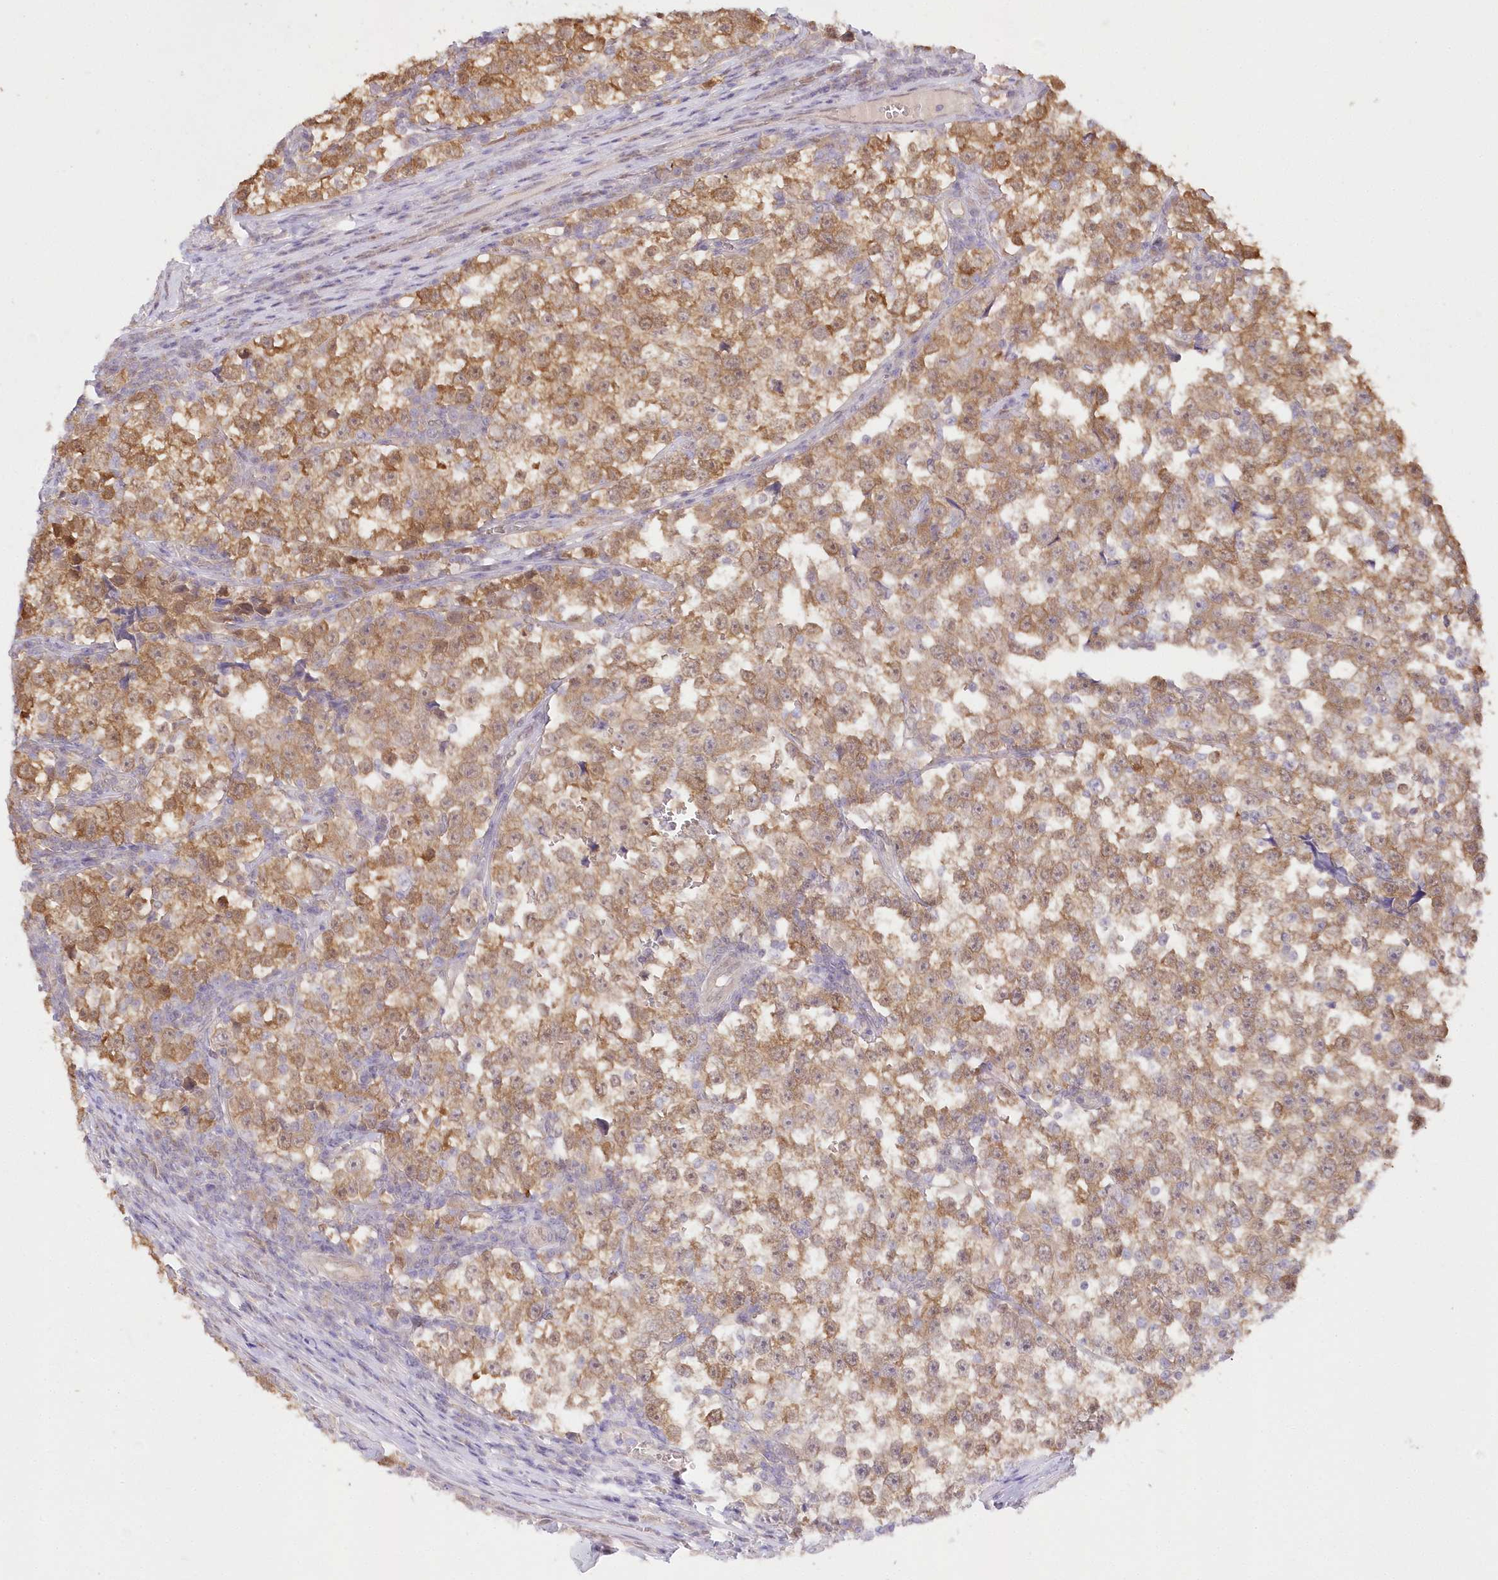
{"staining": {"intensity": "moderate", "quantity": ">75%", "location": "cytoplasmic/membranous"}, "tissue": "testis cancer", "cell_type": "Tumor cells", "image_type": "cancer", "snomed": [{"axis": "morphology", "description": "Normal tissue, NOS"}, {"axis": "morphology", "description": "Seminoma, NOS"}, {"axis": "topography", "description": "Testis"}], "caption": "Immunohistochemical staining of testis cancer (seminoma) exhibits moderate cytoplasmic/membranous protein staining in about >75% of tumor cells.", "gene": "RNPEP", "patient": {"sex": "male", "age": 43}}